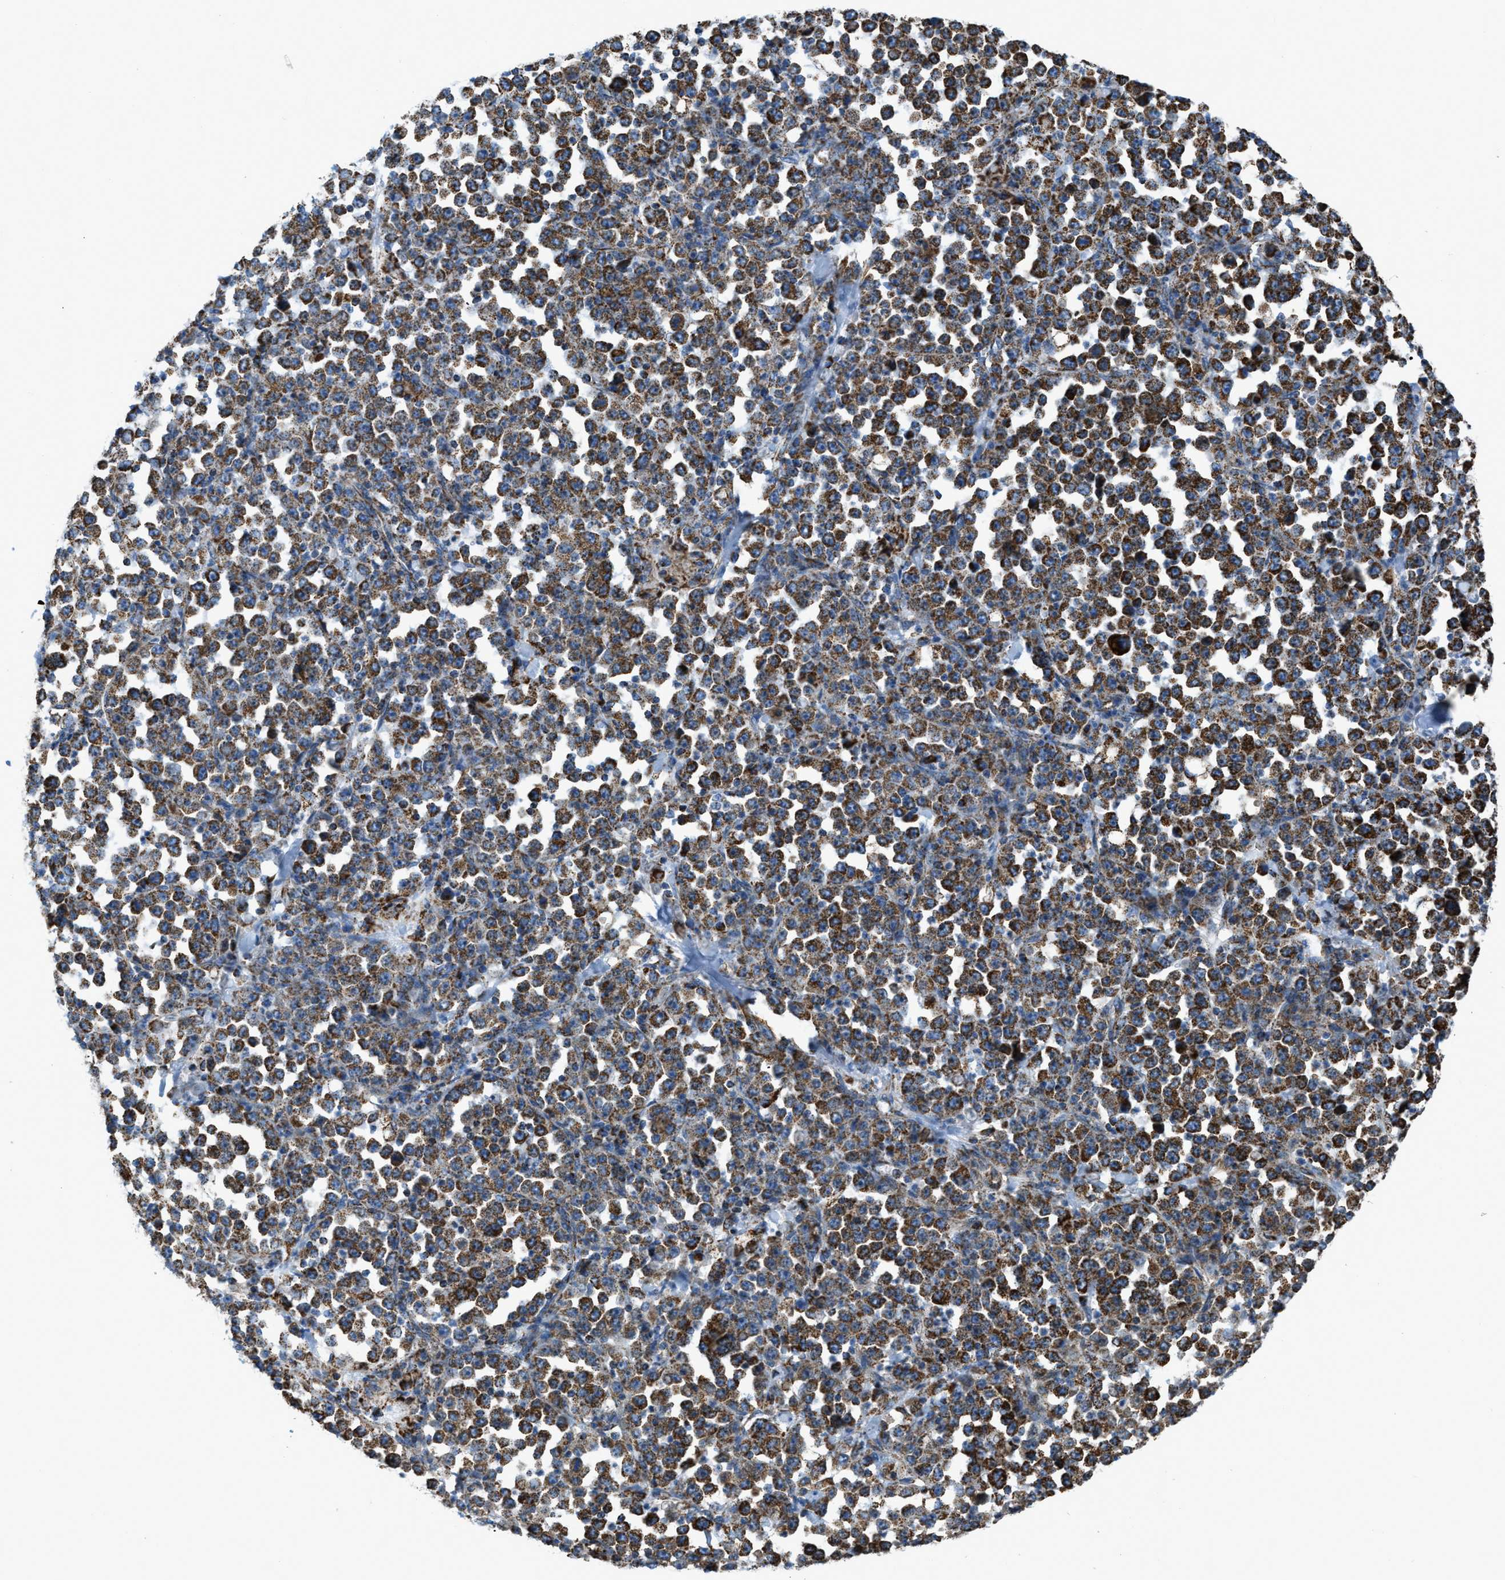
{"staining": {"intensity": "strong", "quantity": ">75%", "location": "cytoplasmic/membranous"}, "tissue": "stomach cancer", "cell_type": "Tumor cells", "image_type": "cancer", "snomed": [{"axis": "morphology", "description": "Normal tissue, NOS"}, {"axis": "morphology", "description": "Adenocarcinoma, NOS"}, {"axis": "topography", "description": "Stomach, upper"}, {"axis": "topography", "description": "Stomach"}], "caption": "Immunohistochemistry (IHC) of stomach cancer displays high levels of strong cytoplasmic/membranous staining in about >75% of tumor cells.", "gene": "ETFB", "patient": {"sex": "male", "age": 59}}